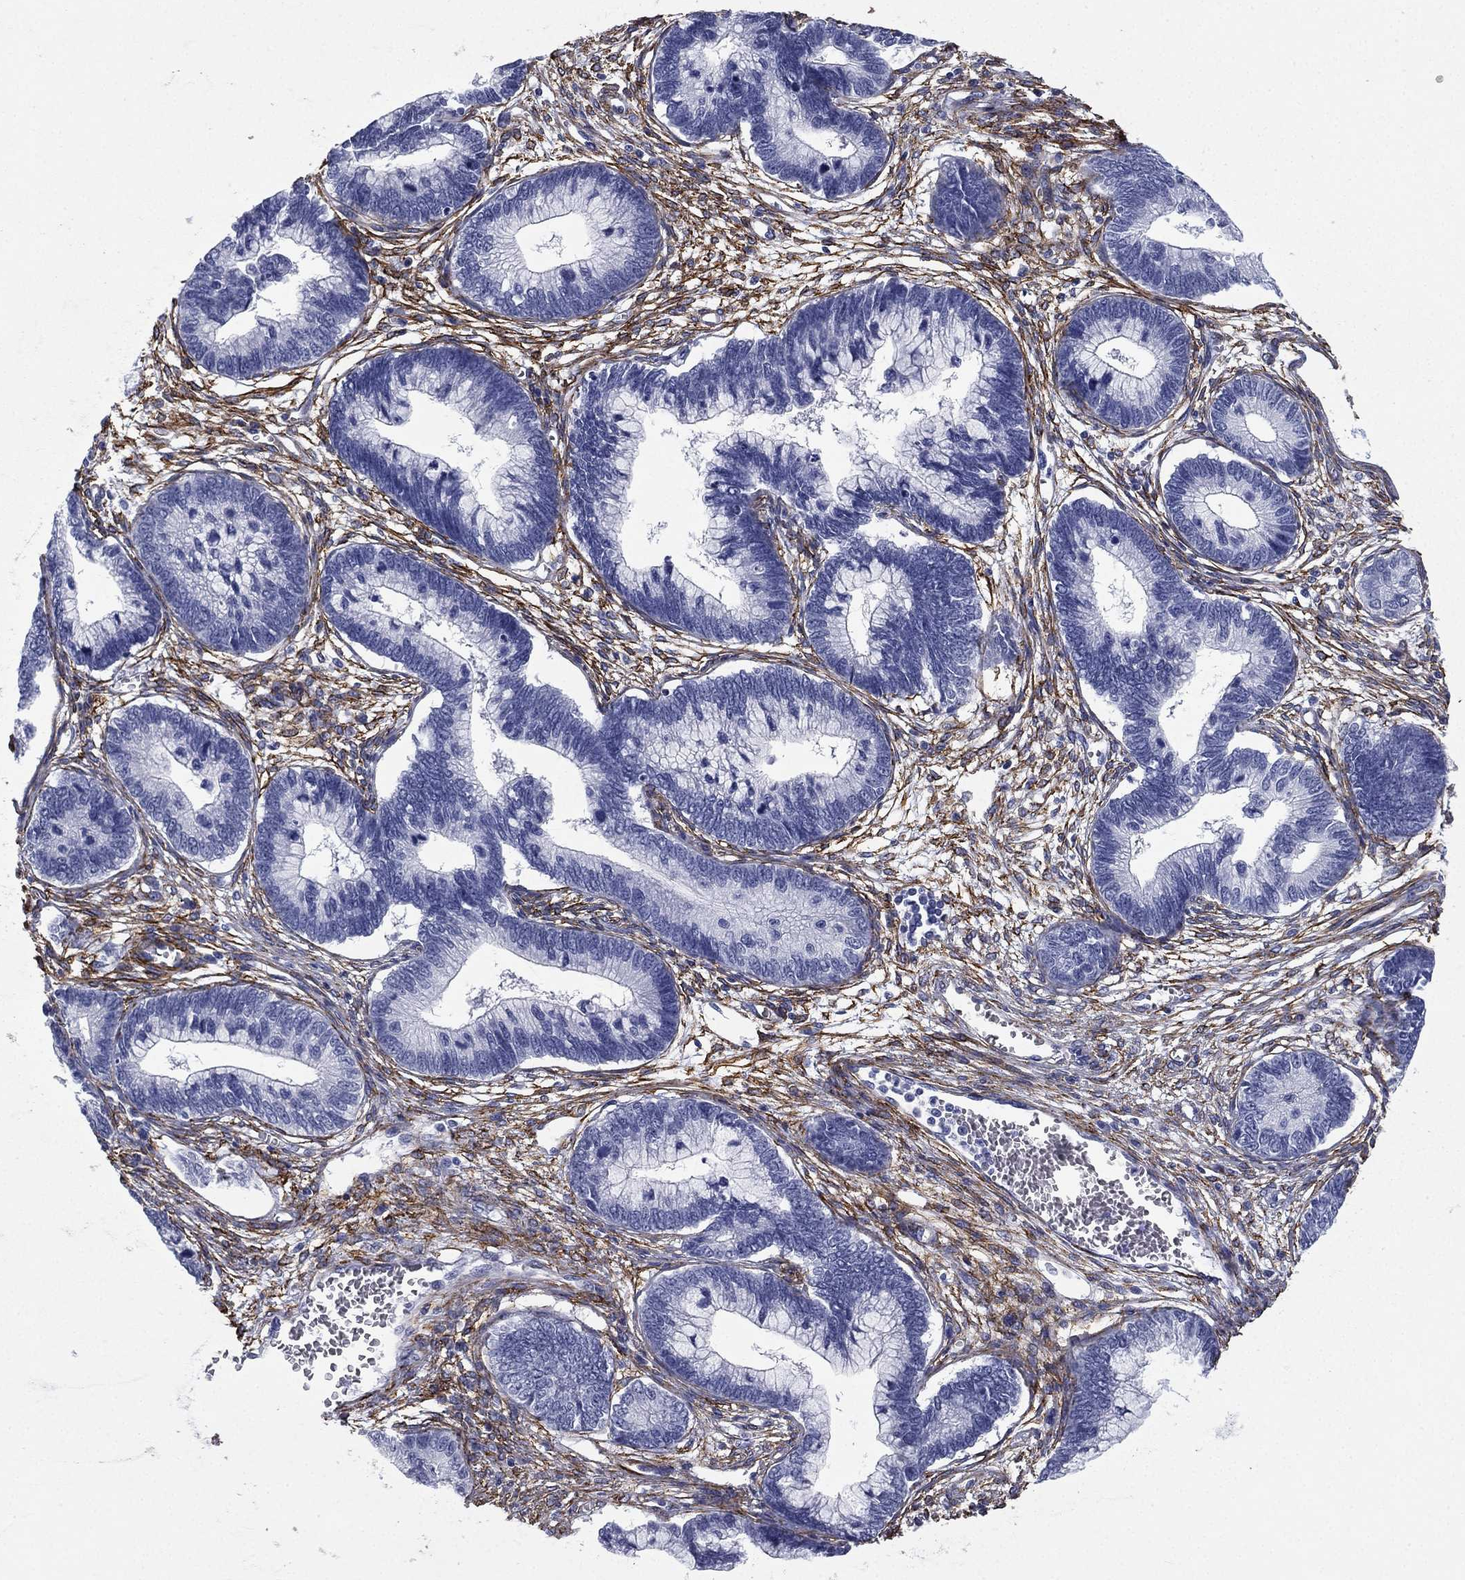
{"staining": {"intensity": "negative", "quantity": "none", "location": "none"}, "tissue": "cervical cancer", "cell_type": "Tumor cells", "image_type": "cancer", "snomed": [{"axis": "morphology", "description": "Adenocarcinoma, NOS"}, {"axis": "topography", "description": "Cervix"}], "caption": "Tumor cells show no significant staining in cervical cancer. (DAB (3,3'-diaminobenzidine) IHC visualized using brightfield microscopy, high magnification).", "gene": "CAVIN3", "patient": {"sex": "female", "age": 44}}